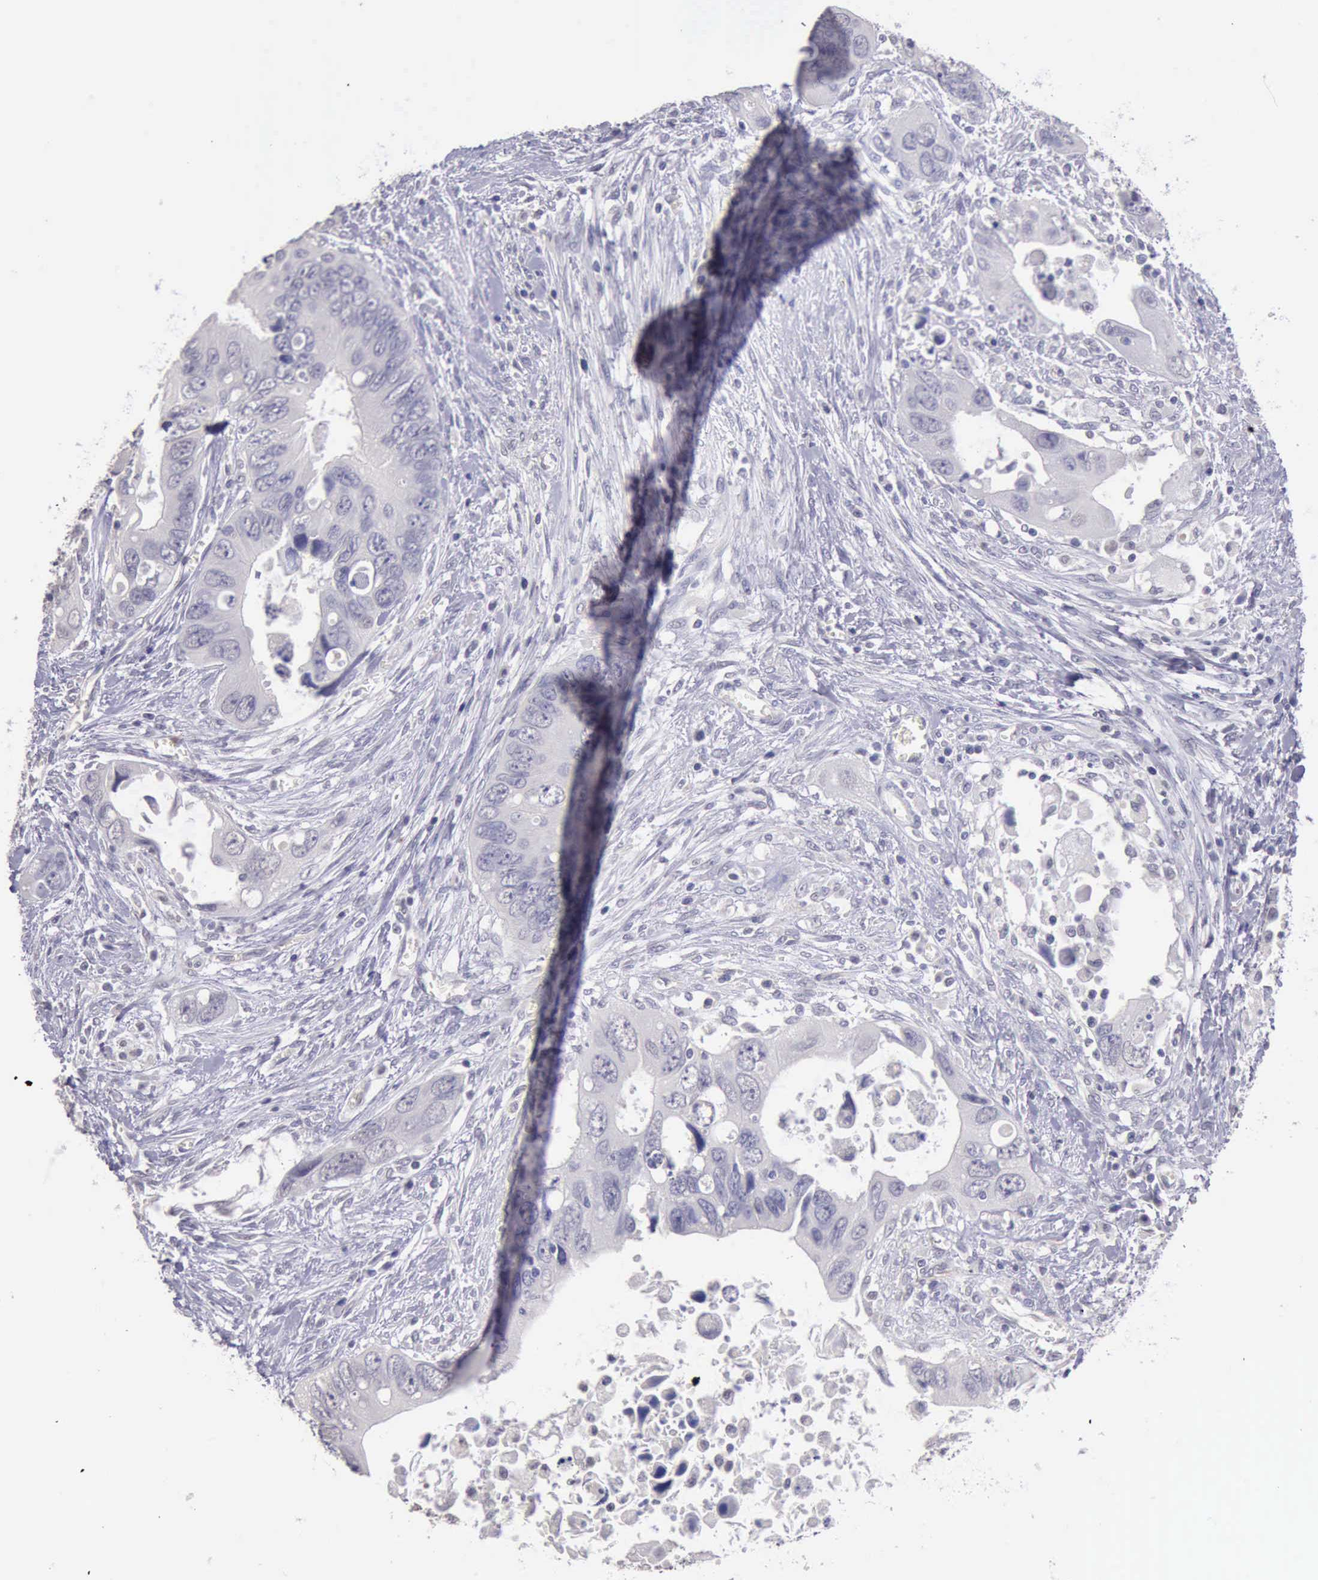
{"staining": {"intensity": "negative", "quantity": "none", "location": "none"}, "tissue": "colorectal cancer", "cell_type": "Tumor cells", "image_type": "cancer", "snomed": [{"axis": "morphology", "description": "Adenocarcinoma, NOS"}, {"axis": "topography", "description": "Rectum"}], "caption": "Tumor cells show no significant expression in adenocarcinoma (colorectal). (DAB (3,3'-diaminobenzidine) IHC visualized using brightfield microscopy, high magnification).", "gene": "KCND1", "patient": {"sex": "male", "age": 70}}